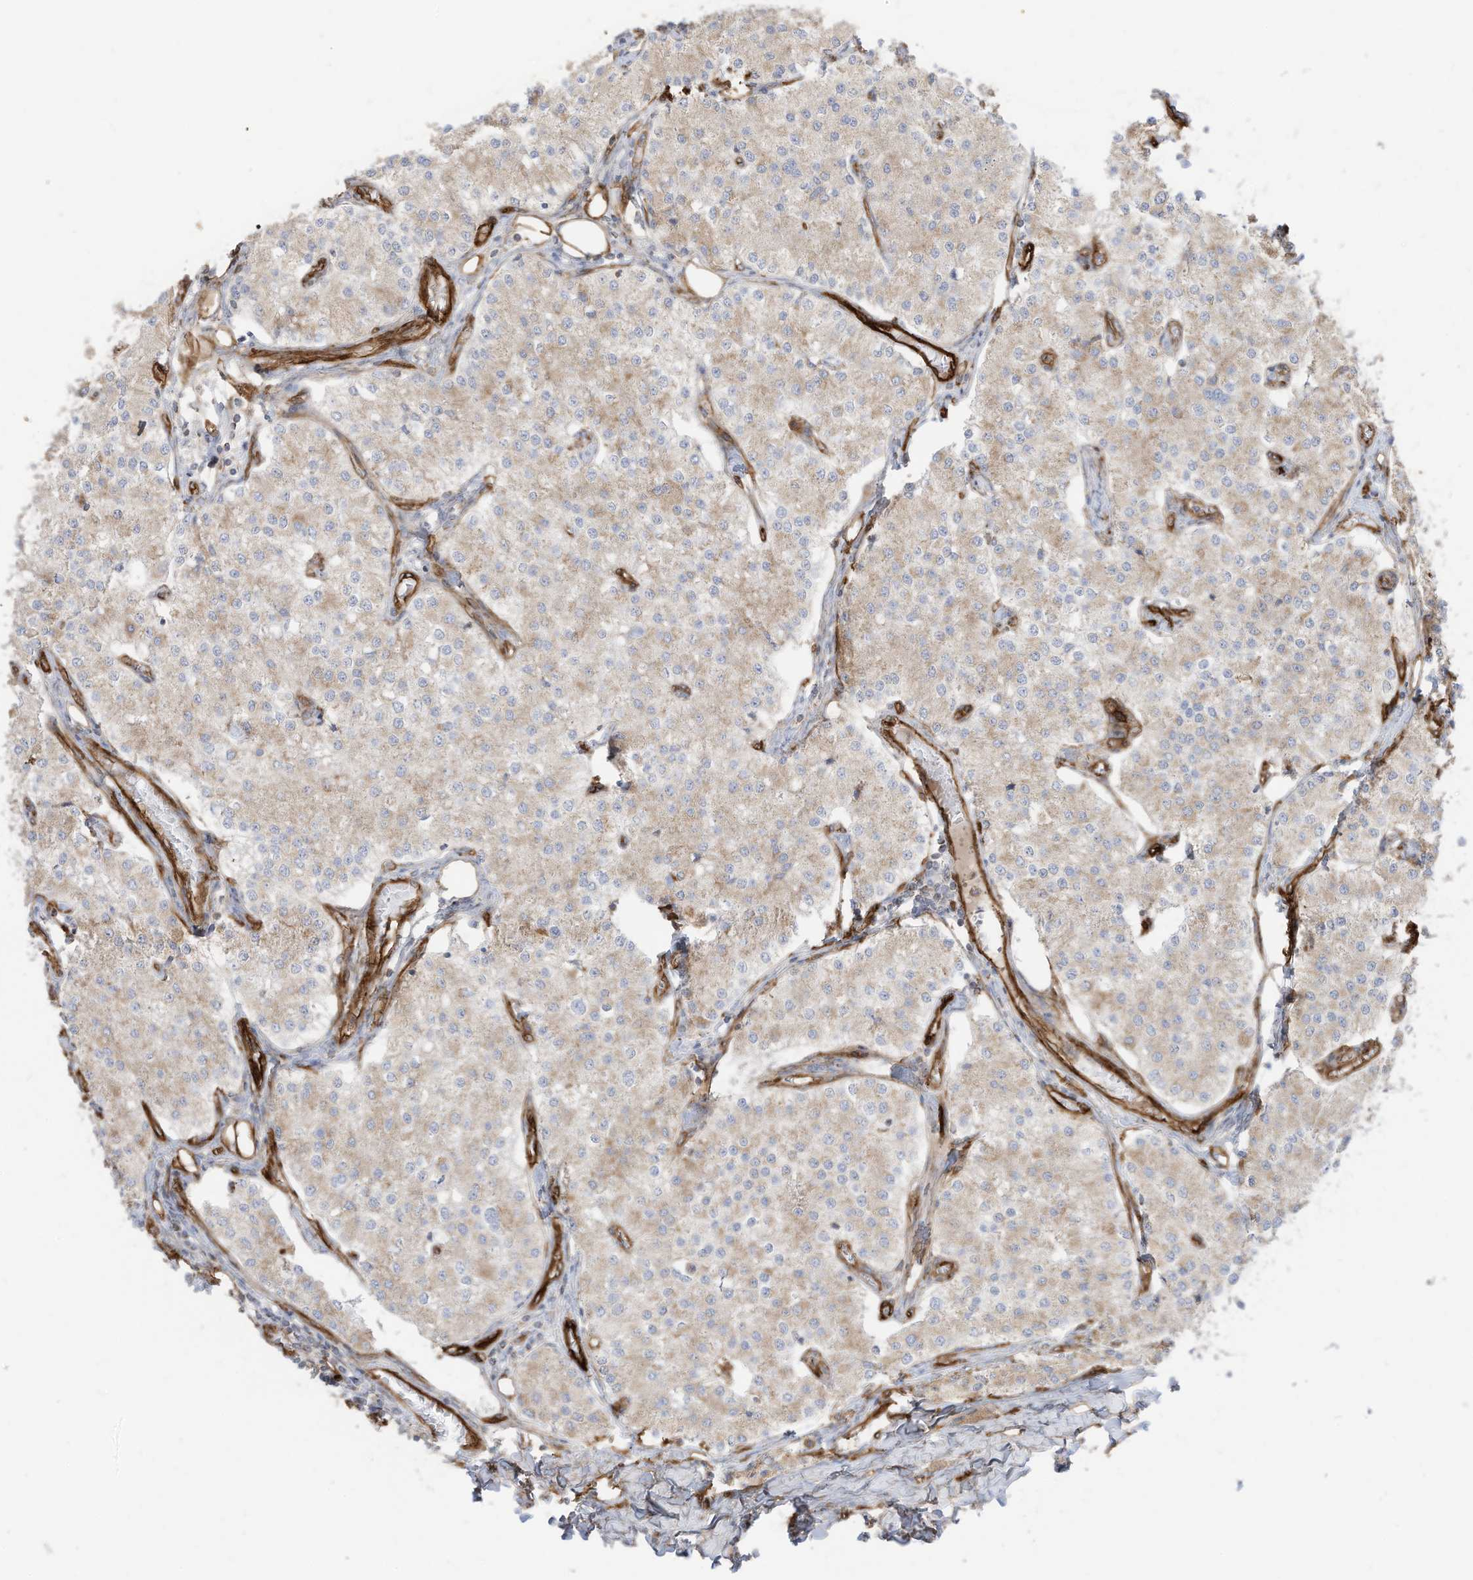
{"staining": {"intensity": "weak", "quantity": "<25%", "location": "cytoplasmic/membranous"}, "tissue": "carcinoid", "cell_type": "Tumor cells", "image_type": "cancer", "snomed": [{"axis": "morphology", "description": "Carcinoid, malignant, NOS"}, {"axis": "topography", "description": "Colon"}], "caption": "High power microscopy photomicrograph of an IHC image of carcinoid, revealing no significant expression in tumor cells.", "gene": "ABCB7", "patient": {"sex": "female", "age": 52}}